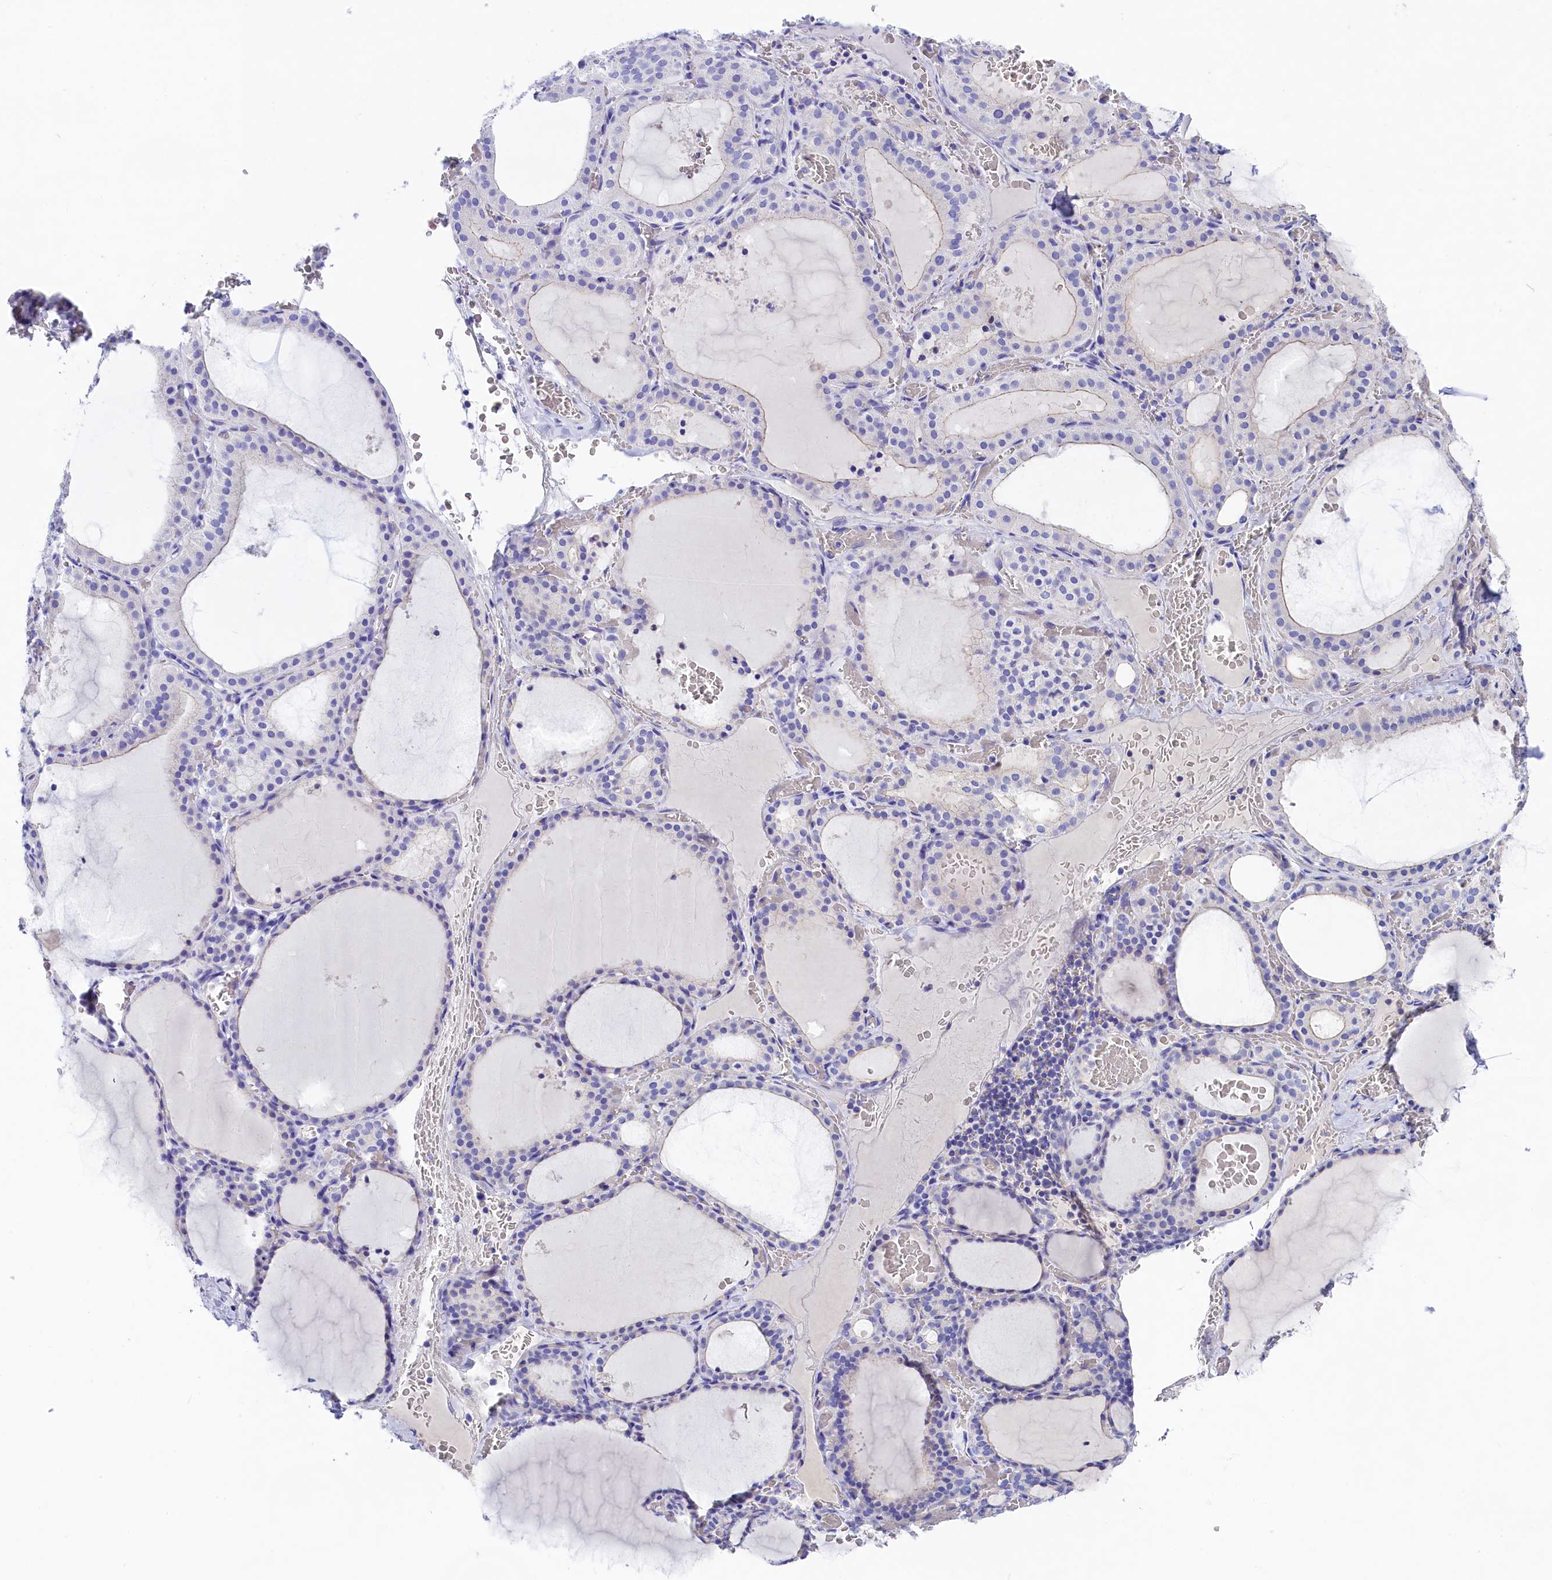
{"staining": {"intensity": "negative", "quantity": "none", "location": "none"}, "tissue": "thyroid gland", "cell_type": "Glandular cells", "image_type": "normal", "snomed": [{"axis": "morphology", "description": "Normal tissue, NOS"}, {"axis": "topography", "description": "Thyroid gland"}], "caption": "Immunohistochemistry (IHC) of unremarkable thyroid gland displays no staining in glandular cells.", "gene": "SULT2A1", "patient": {"sex": "female", "age": 39}}